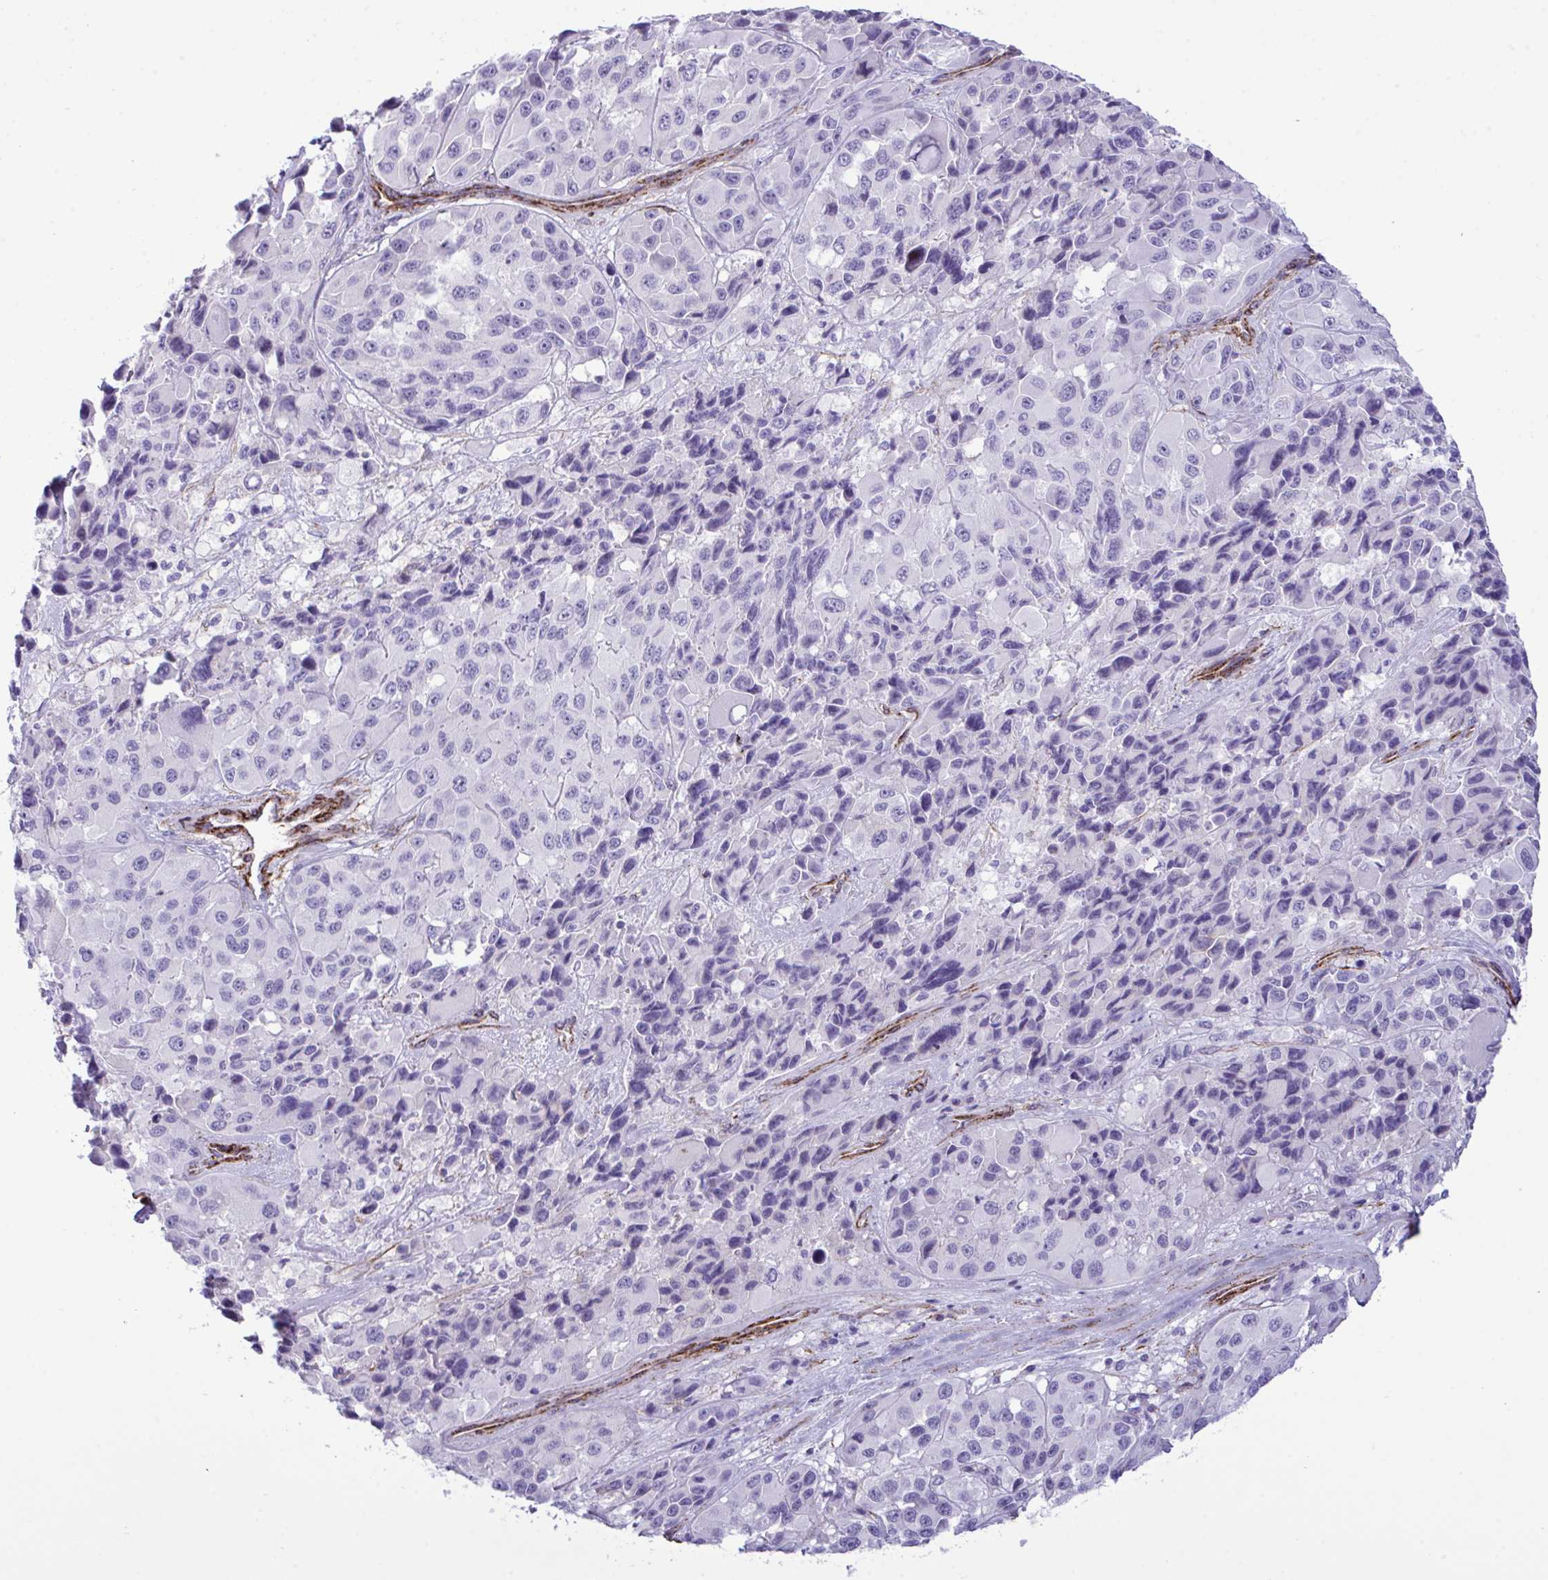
{"staining": {"intensity": "negative", "quantity": "none", "location": "none"}, "tissue": "melanoma", "cell_type": "Tumor cells", "image_type": "cancer", "snomed": [{"axis": "morphology", "description": "Malignant melanoma, Metastatic site"}, {"axis": "topography", "description": "Lymph node"}], "caption": "DAB immunohistochemical staining of human melanoma shows no significant expression in tumor cells.", "gene": "SYNPO2L", "patient": {"sex": "female", "age": 65}}